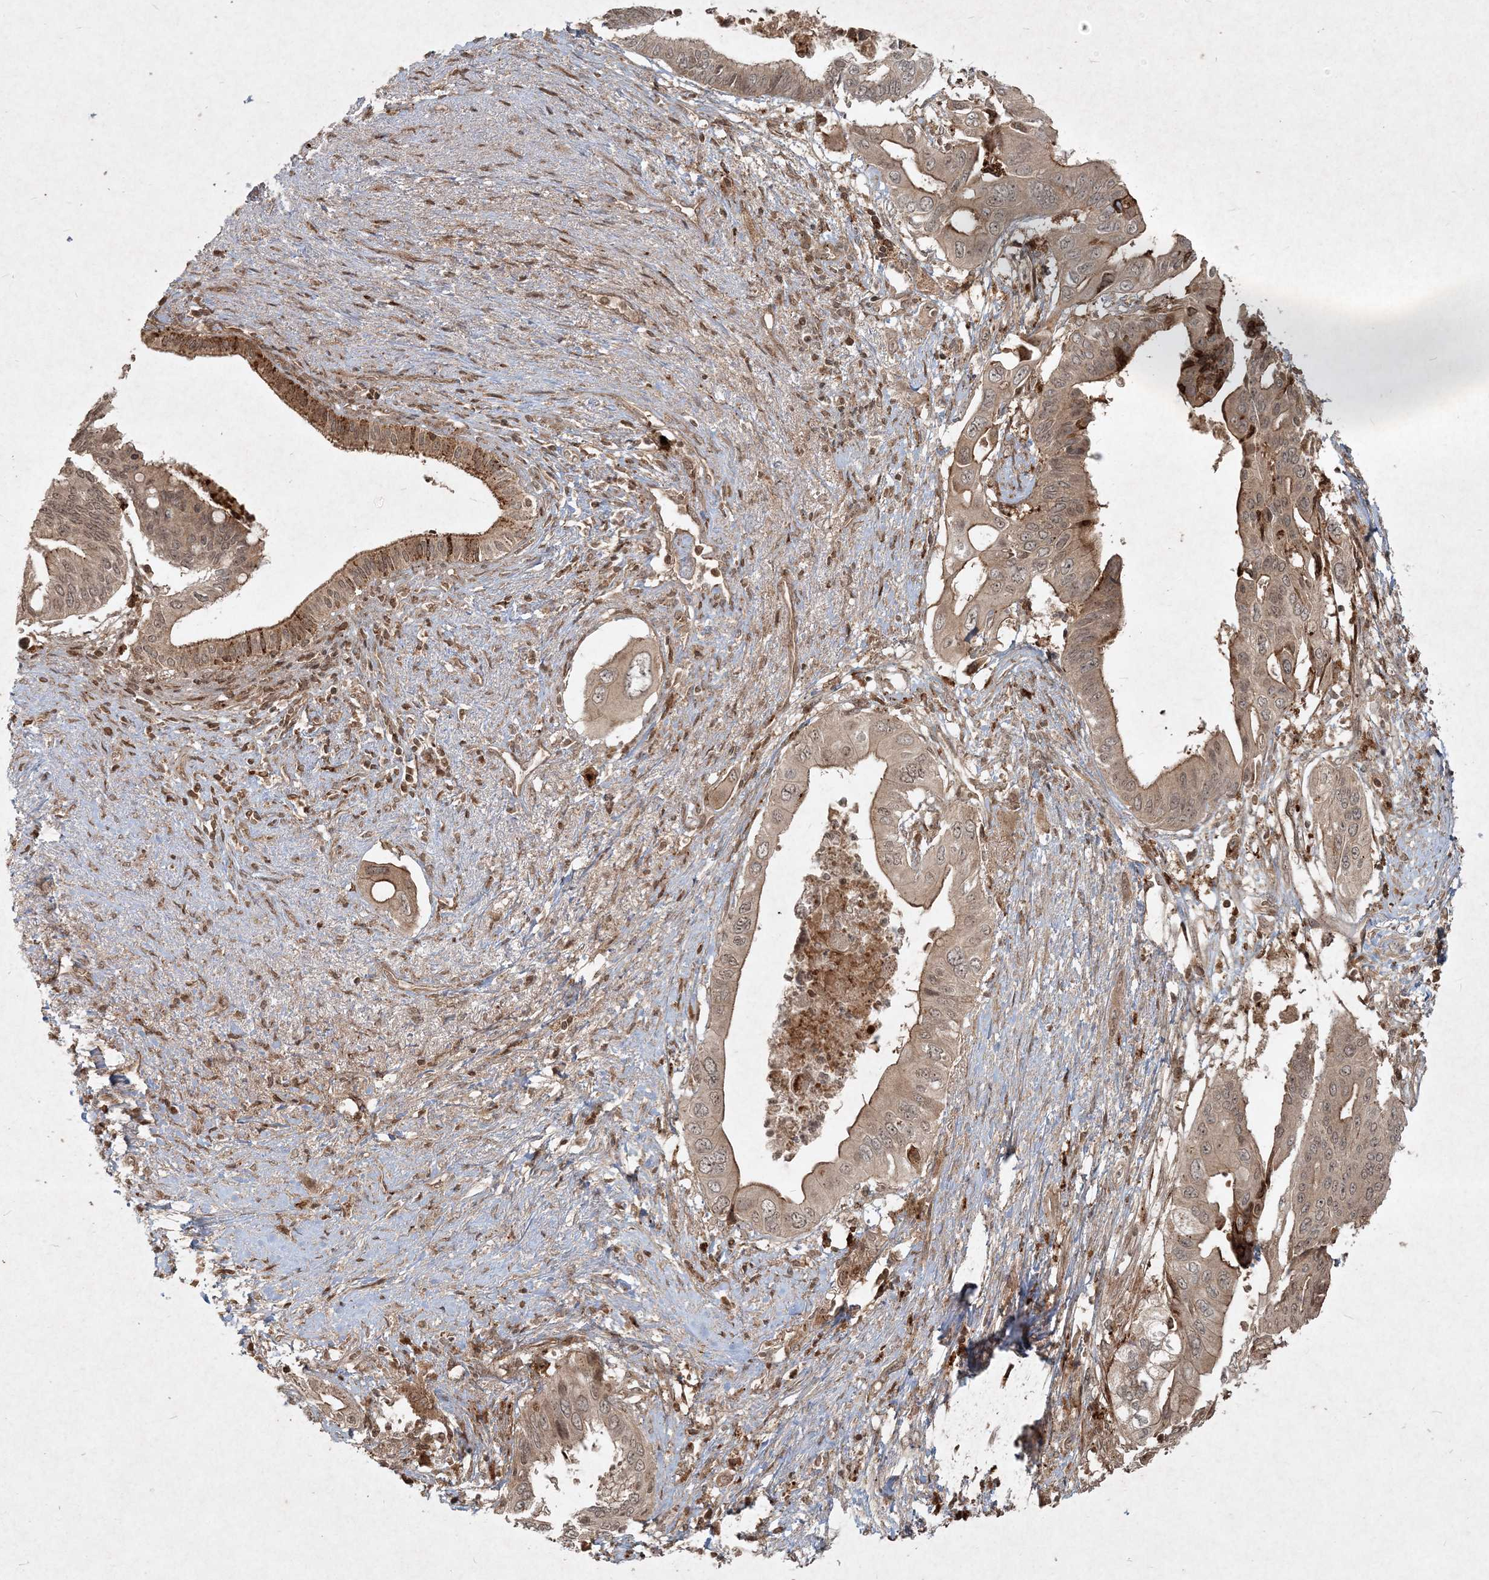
{"staining": {"intensity": "moderate", "quantity": "25%-75%", "location": "cytoplasmic/membranous"}, "tissue": "pancreatic cancer", "cell_type": "Tumor cells", "image_type": "cancer", "snomed": [{"axis": "morphology", "description": "Adenocarcinoma, NOS"}, {"axis": "topography", "description": "Pancreas"}], "caption": "Protein staining reveals moderate cytoplasmic/membranous staining in approximately 25%-75% of tumor cells in pancreatic cancer (adenocarcinoma). (IHC, brightfield microscopy, high magnification).", "gene": "NARS1", "patient": {"sex": "male", "age": 66}}